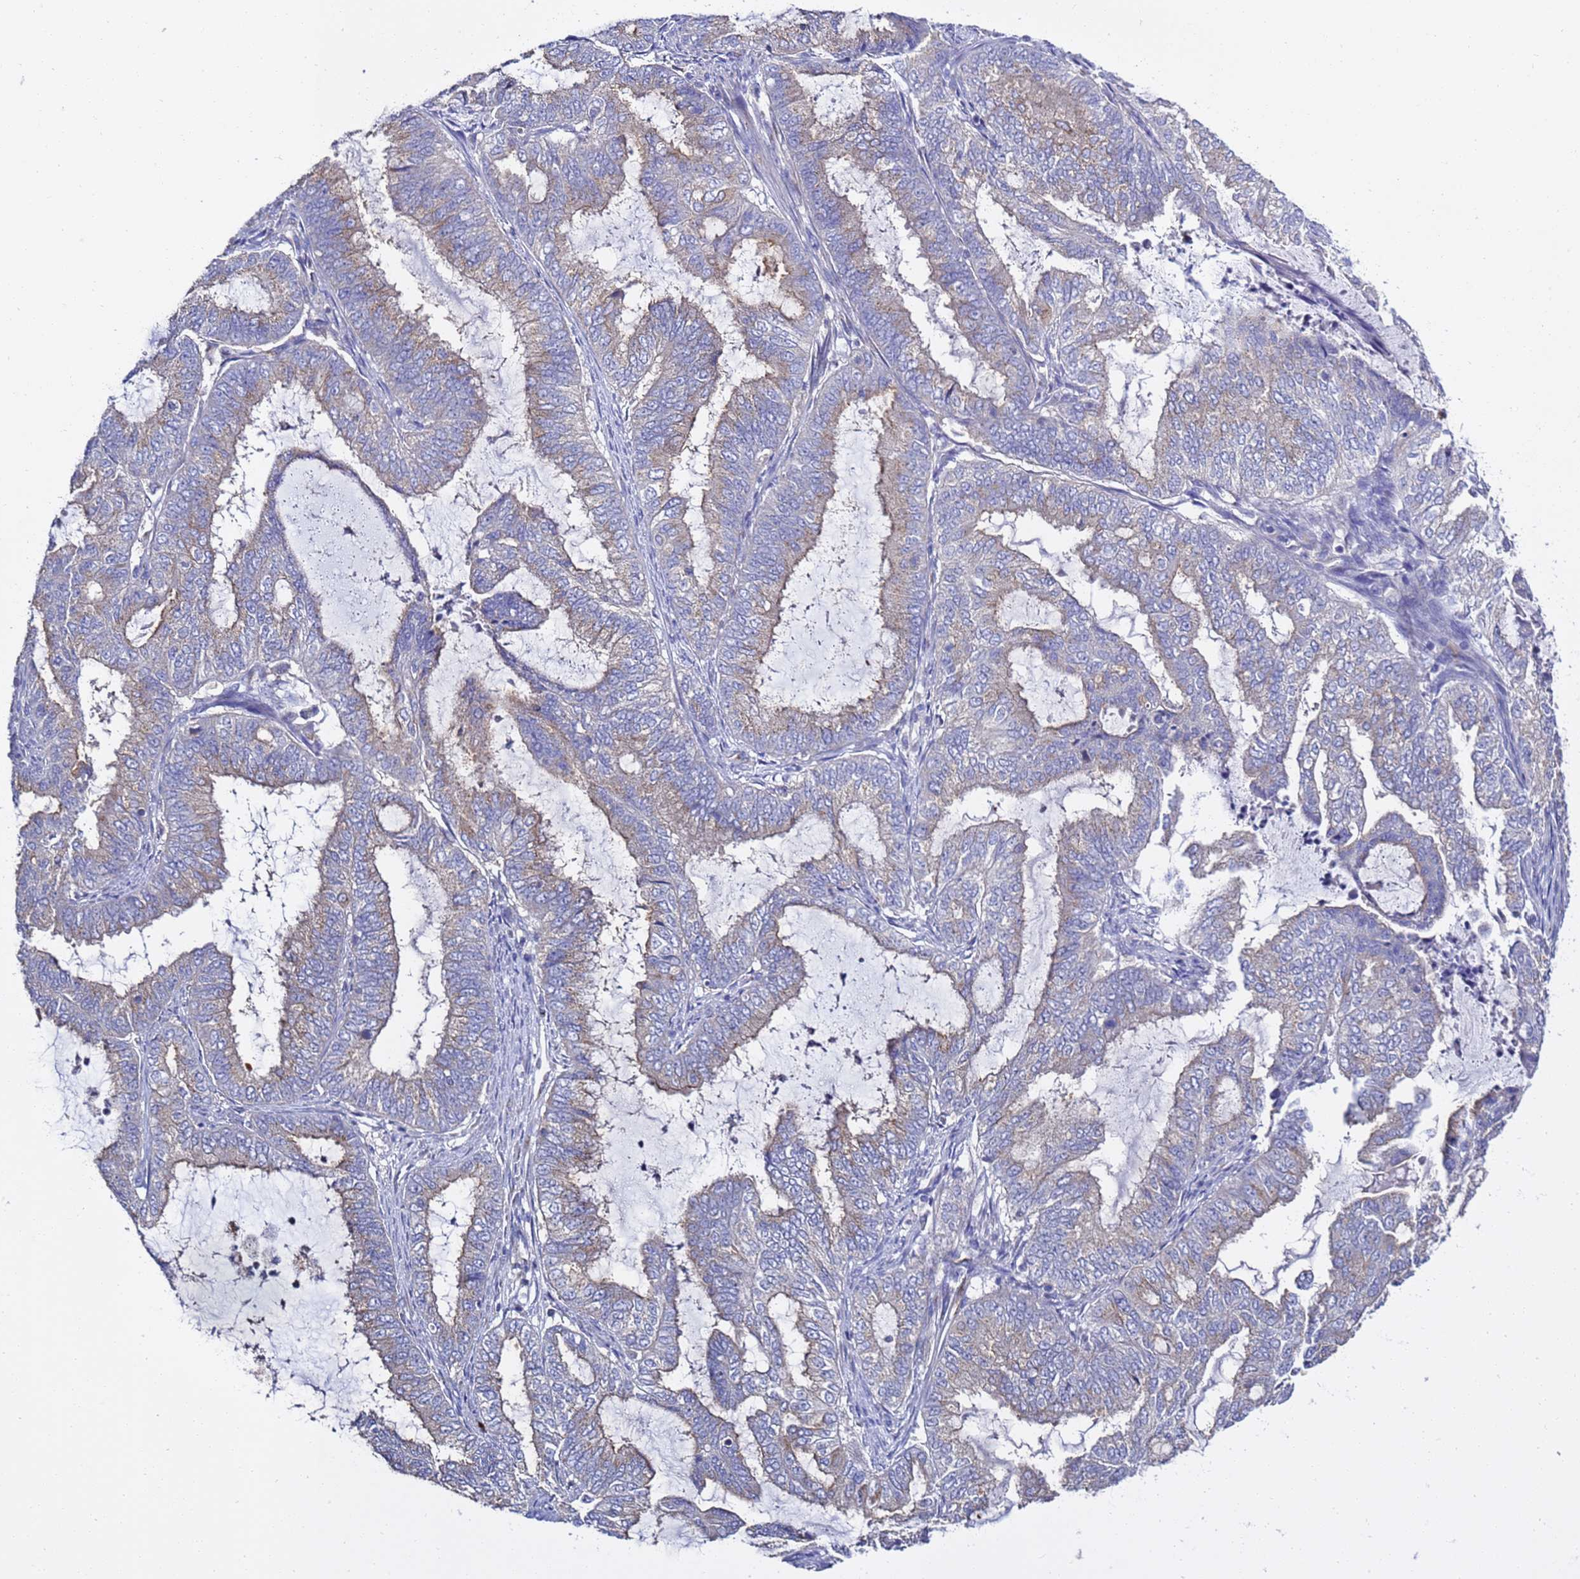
{"staining": {"intensity": "weak", "quantity": "<25%", "location": "cytoplasmic/membranous"}, "tissue": "endometrial cancer", "cell_type": "Tumor cells", "image_type": "cancer", "snomed": [{"axis": "morphology", "description": "Adenocarcinoma, NOS"}, {"axis": "topography", "description": "Endometrium"}], "caption": "Adenocarcinoma (endometrial) was stained to show a protein in brown. There is no significant staining in tumor cells.", "gene": "ANAPC1", "patient": {"sex": "female", "age": 51}}